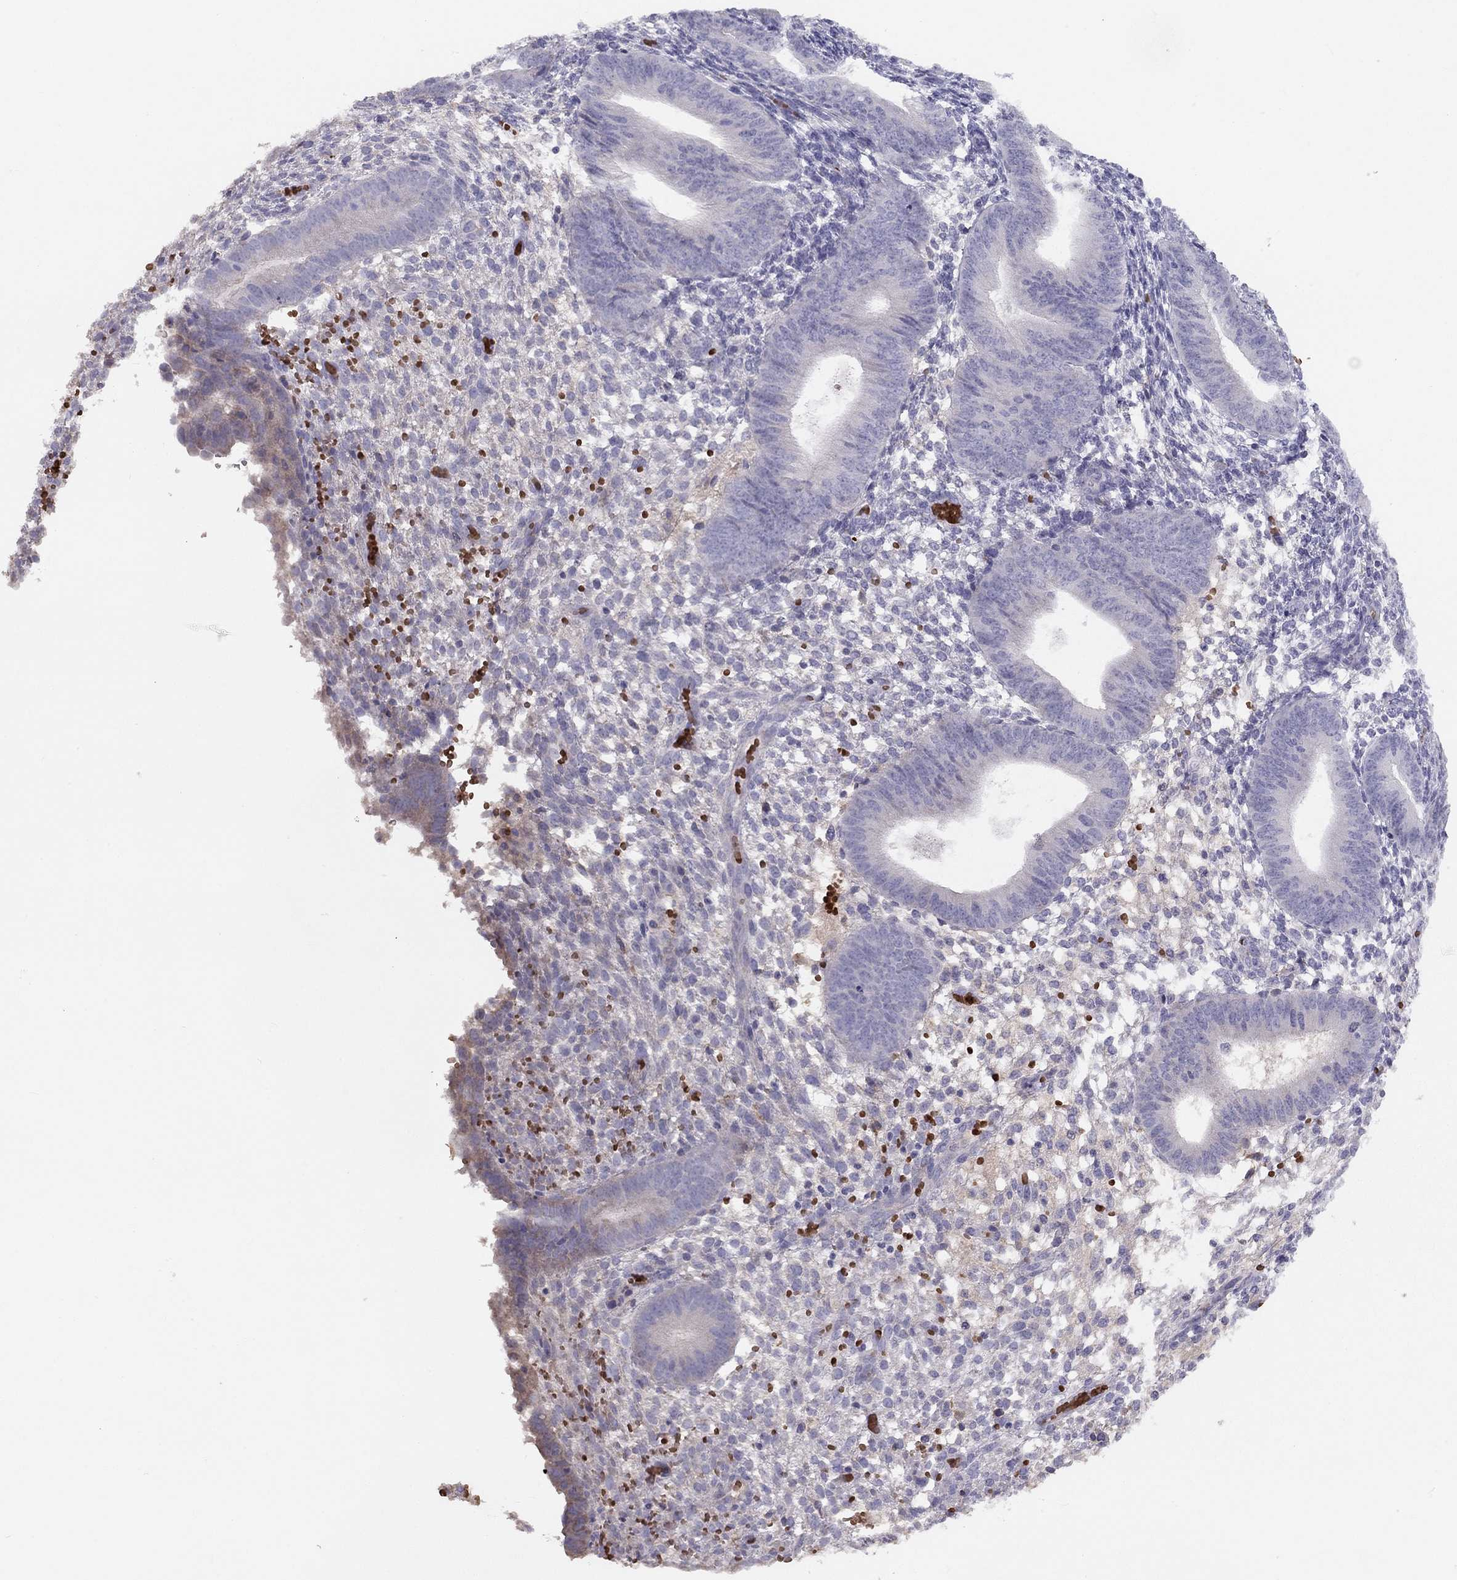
{"staining": {"intensity": "negative", "quantity": "none", "location": "none"}, "tissue": "endometrium", "cell_type": "Cells in endometrial stroma", "image_type": "normal", "snomed": [{"axis": "morphology", "description": "Normal tissue, NOS"}, {"axis": "topography", "description": "Endometrium"}], "caption": "DAB (3,3'-diaminobenzidine) immunohistochemical staining of normal human endometrium demonstrates no significant staining in cells in endometrial stroma. (Brightfield microscopy of DAB (3,3'-diaminobenzidine) IHC at high magnification).", "gene": "RHCE", "patient": {"sex": "female", "age": 39}}